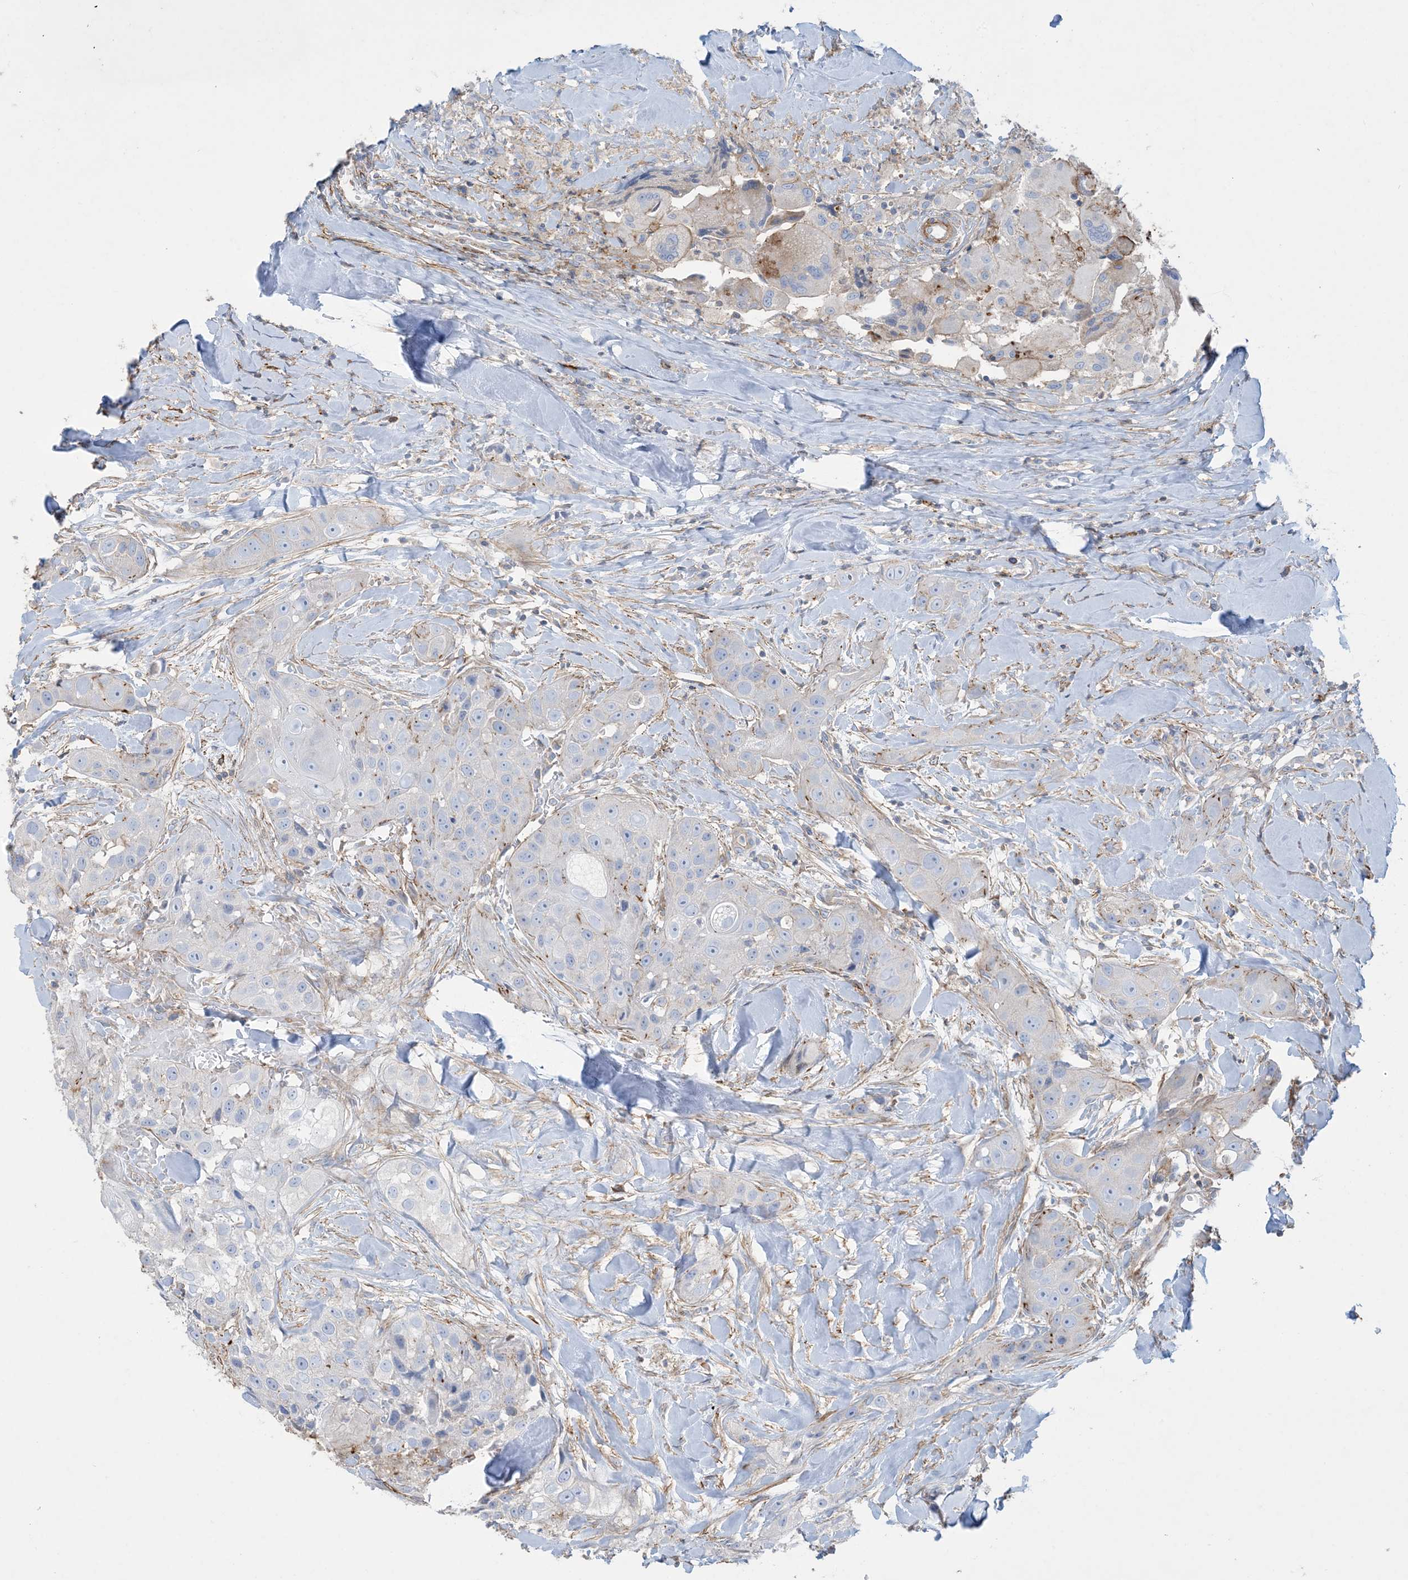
{"staining": {"intensity": "negative", "quantity": "none", "location": "none"}, "tissue": "head and neck cancer", "cell_type": "Tumor cells", "image_type": "cancer", "snomed": [{"axis": "morphology", "description": "Normal tissue, NOS"}, {"axis": "morphology", "description": "Squamous cell carcinoma, NOS"}, {"axis": "topography", "description": "Skeletal muscle"}, {"axis": "topography", "description": "Head-Neck"}], "caption": "High magnification brightfield microscopy of head and neck cancer (squamous cell carcinoma) stained with DAB (3,3'-diaminobenzidine) (brown) and counterstained with hematoxylin (blue): tumor cells show no significant positivity.", "gene": "GTF3C2", "patient": {"sex": "male", "age": 51}}